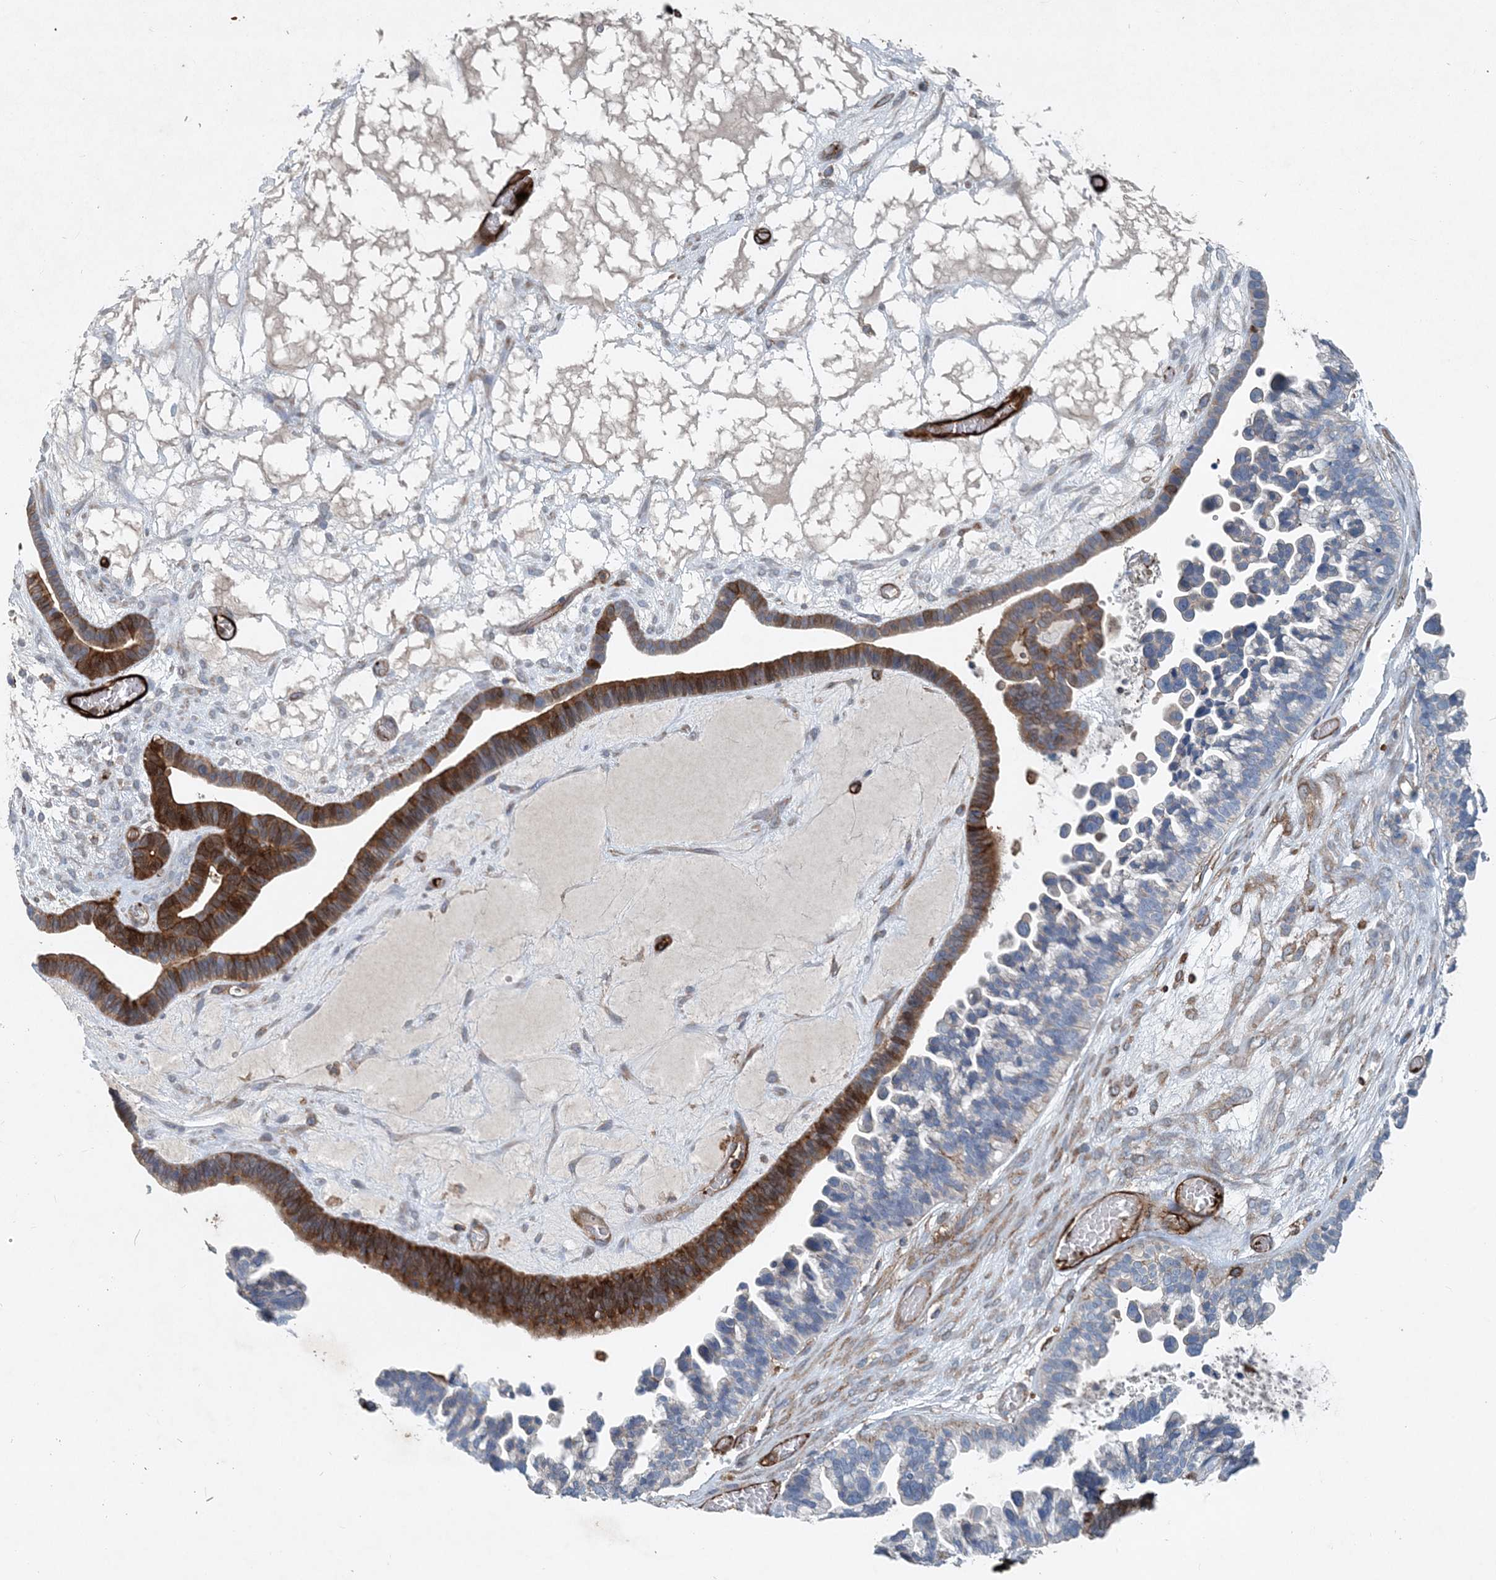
{"staining": {"intensity": "moderate", "quantity": "25%-75%", "location": "cytoplasmic/membranous"}, "tissue": "ovarian cancer", "cell_type": "Tumor cells", "image_type": "cancer", "snomed": [{"axis": "morphology", "description": "Cystadenocarcinoma, serous, NOS"}, {"axis": "topography", "description": "Ovary"}], "caption": "Ovarian cancer stained with immunohistochemistry reveals moderate cytoplasmic/membranous staining in about 25%-75% of tumor cells.", "gene": "DGUOK", "patient": {"sex": "female", "age": 56}}